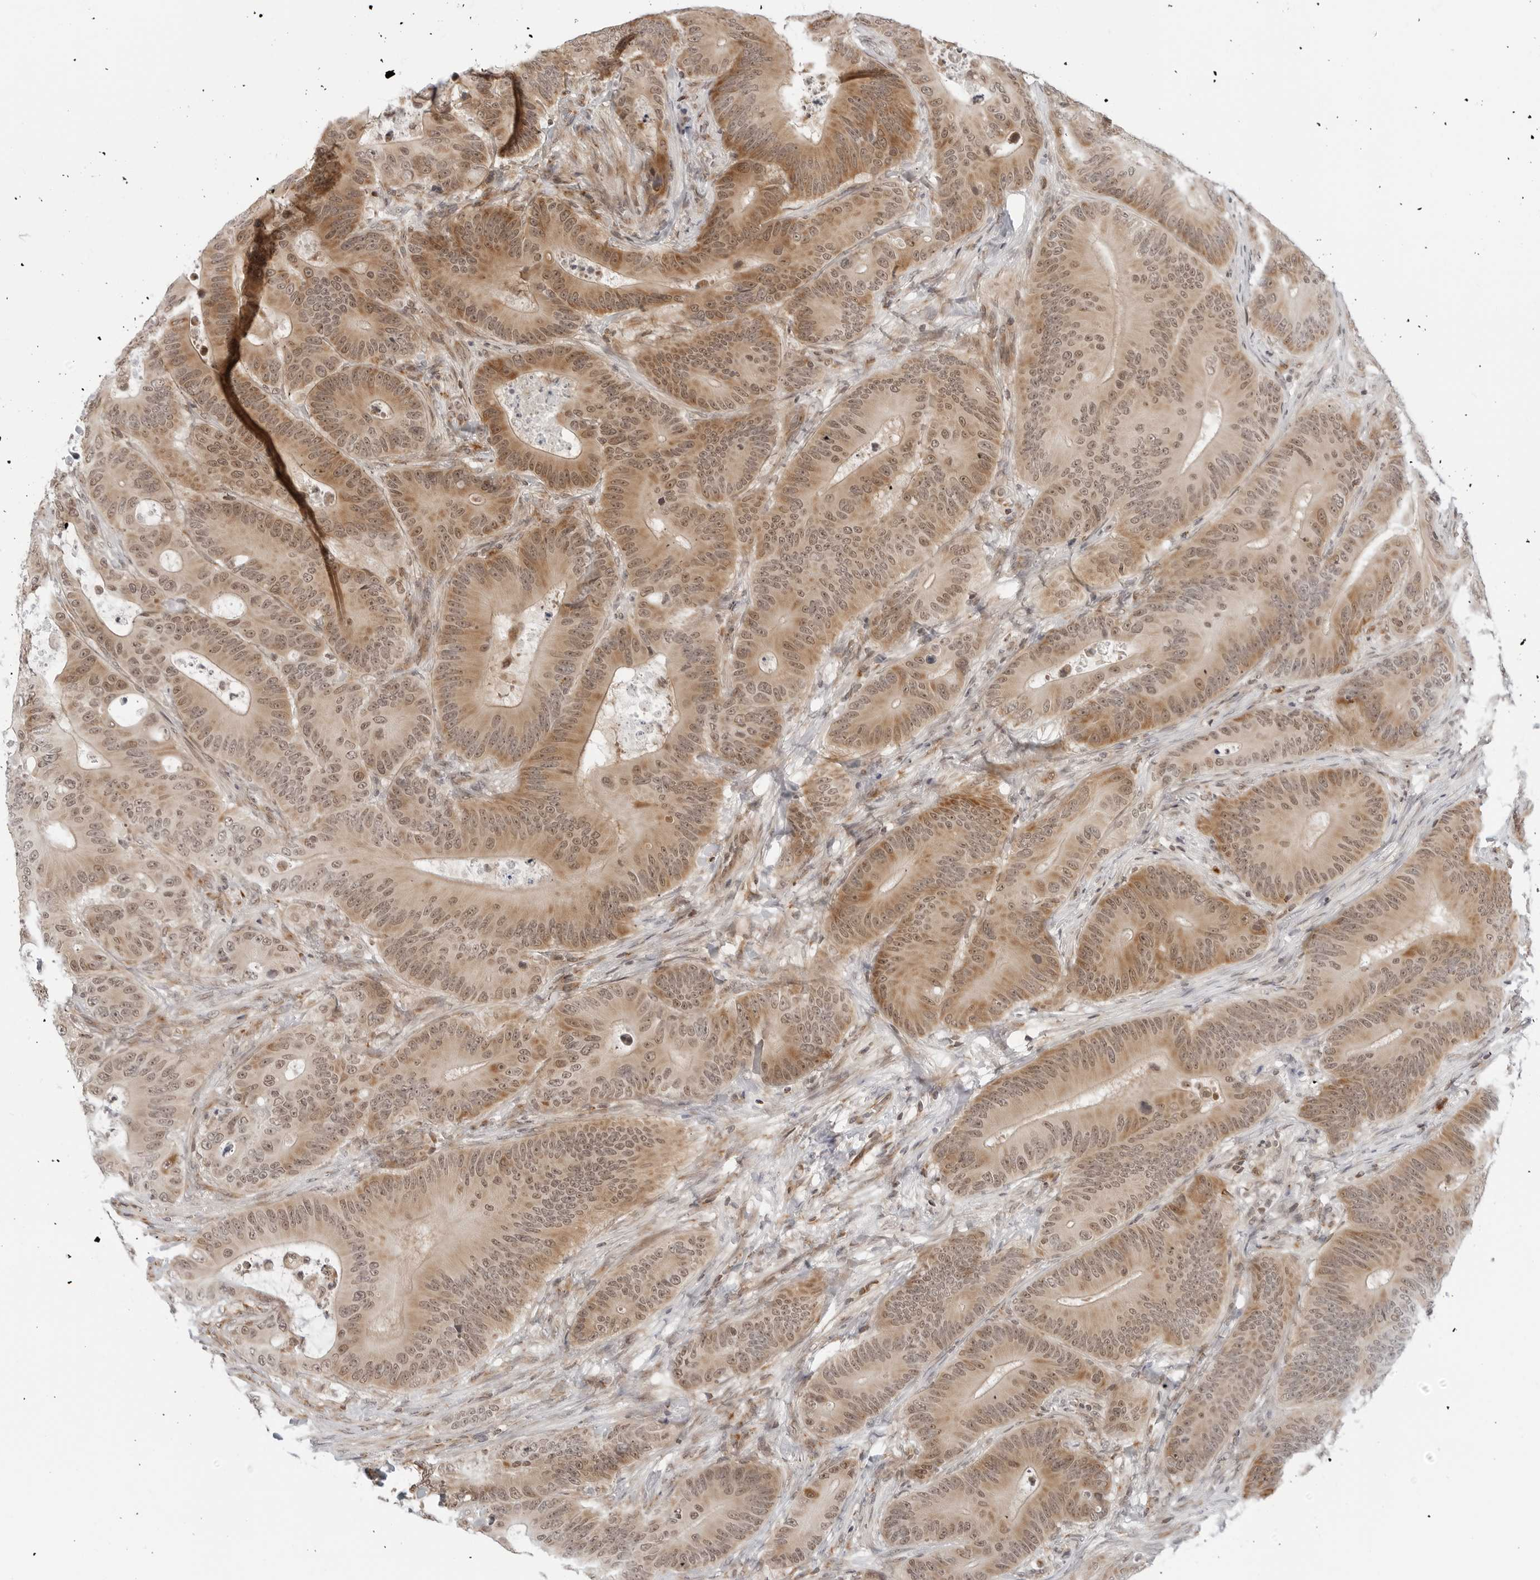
{"staining": {"intensity": "moderate", "quantity": ">75%", "location": "cytoplasmic/membranous,nuclear"}, "tissue": "colorectal cancer", "cell_type": "Tumor cells", "image_type": "cancer", "snomed": [{"axis": "morphology", "description": "Adenocarcinoma, NOS"}, {"axis": "topography", "description": "Colon"}], "caption": "A high-resolution image shows immunohistochemistry staining of colorectal cancer (adenocarcinoma), which reveals moderate cytoplasmic/membranous and nuclear positivity in approximately >75% of tumor cells. The staining was performed using DAB (3,3'-diaminobenzidine), with brown indicating positive protein expression. Nuclei are stained blue with hematoxylin.", "gene": "POLR3GL", "patient": {"sex": "male", "age": 83}}